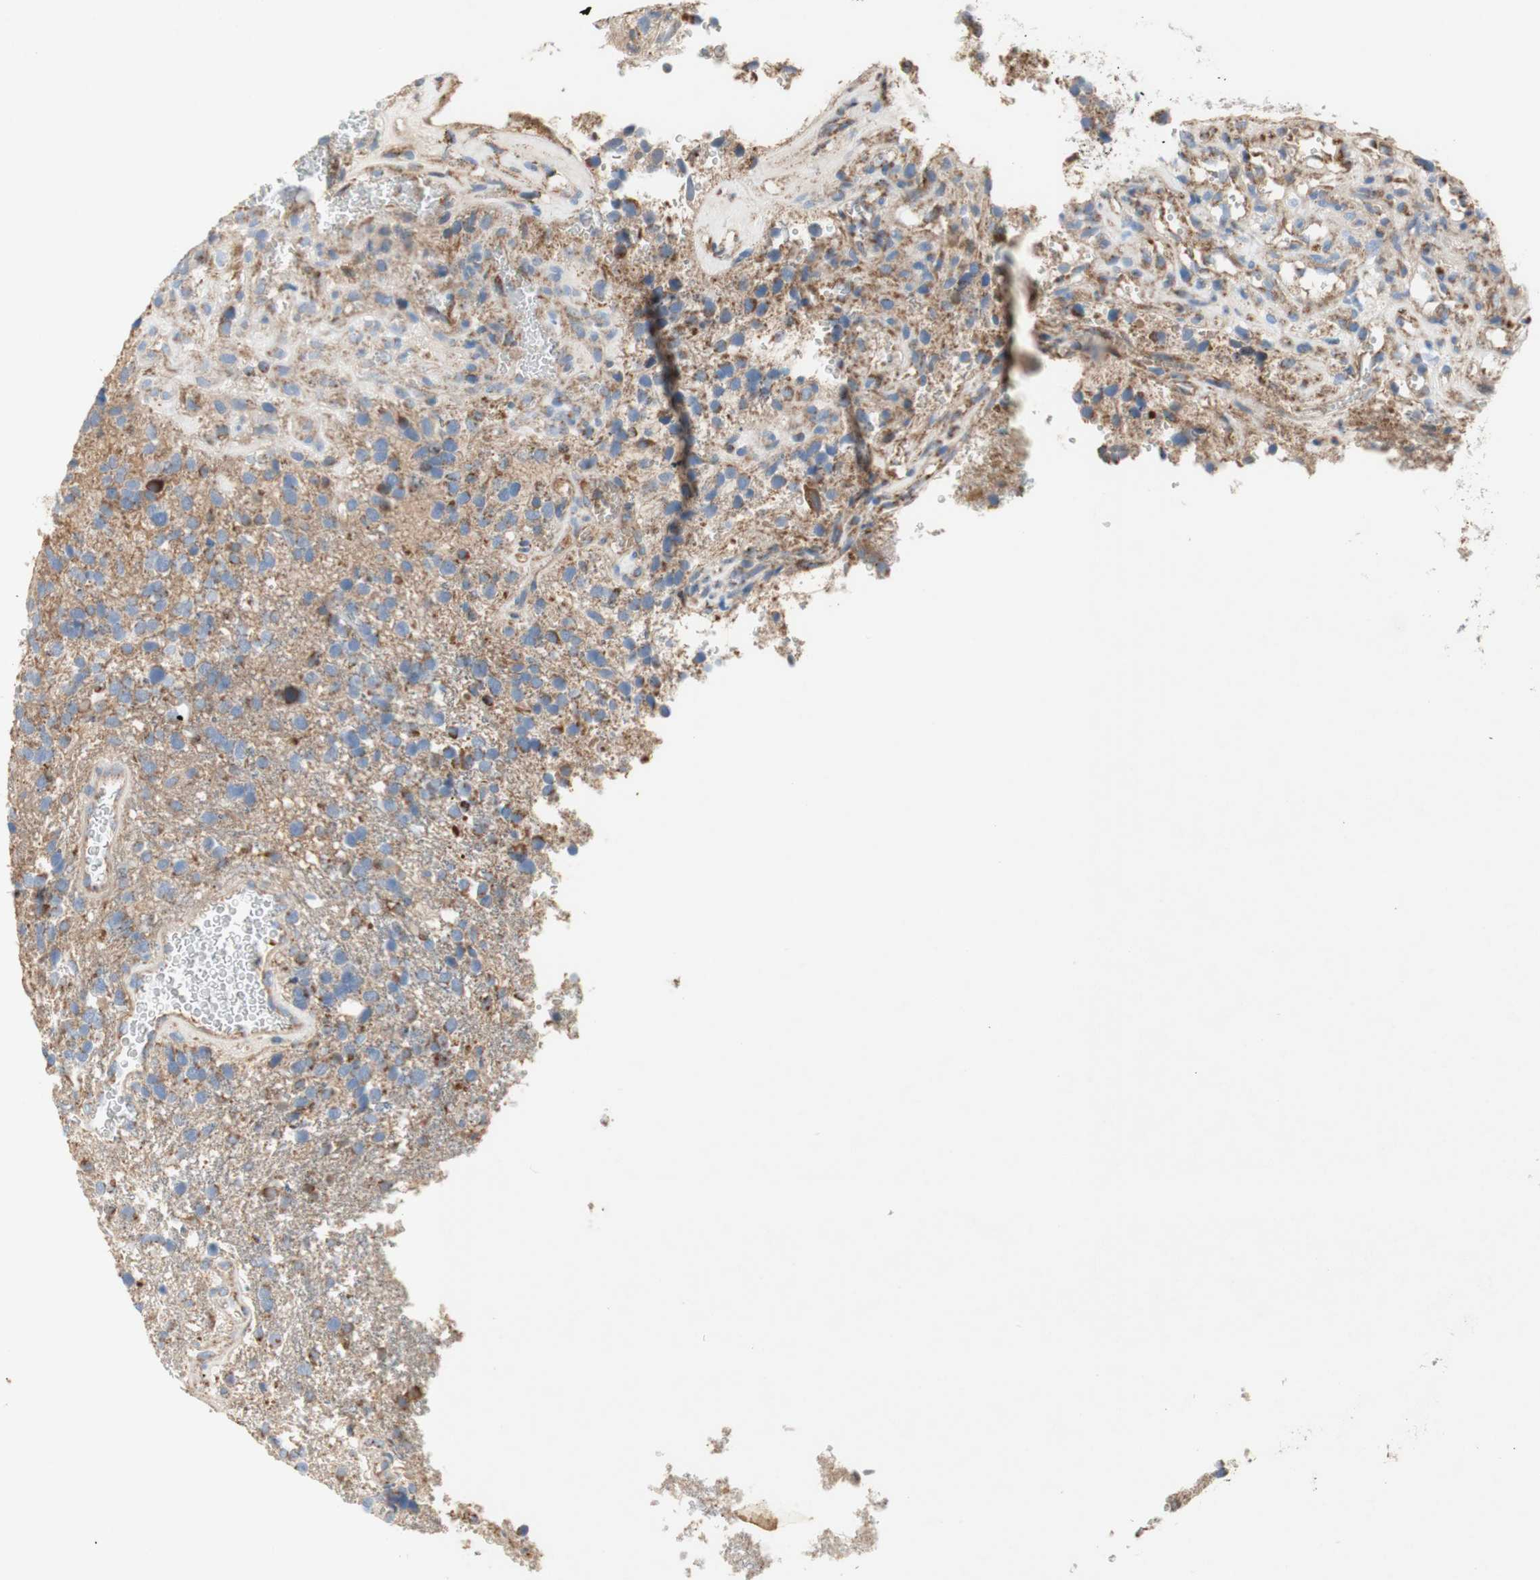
{"staining": {"intensity": "moderate", "quantity": "<25%", "location": "cytoplasmic/membranous"}, "tissue": "glioma", "cell_type": "Tumor cells", "image_type": "cancer", "snomed": [{"axis": "morphology", "description": "Glioma, malignant, High grade"}, {"axis": "topography", "description": "Brain"}], "caption": "A brown stain labels moderate cytoplasmic/membranous expression of a protein in glioma tumor cells. (IHC, brightfield microscopy, high magnification).", "gene": "SDHB", "patient": {"sex": "female", "age": 58}}